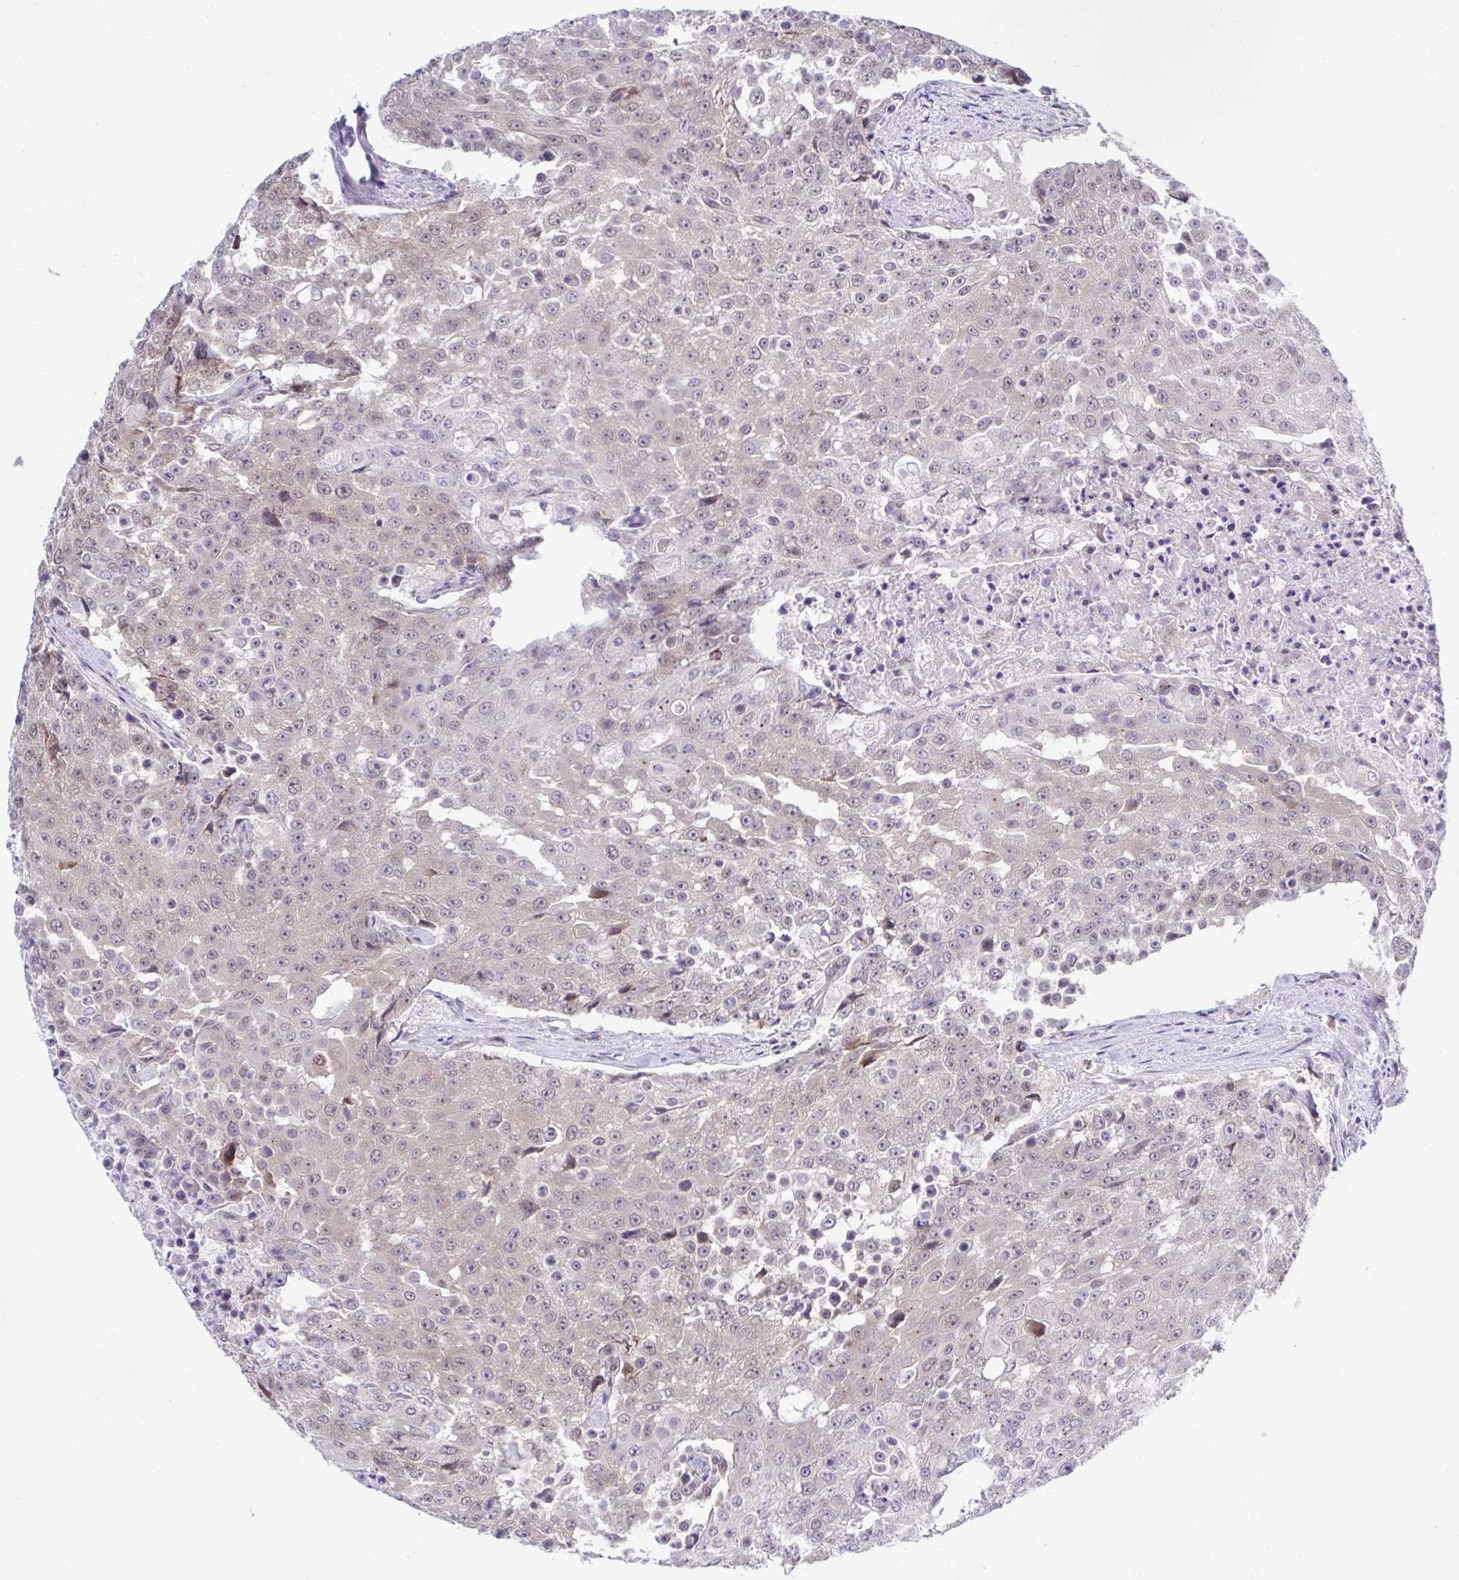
{"staining": {"intensity": "weak", "quantity": "25%-75%", "location": "cytoplasmic/membranous"}, "tissue": "urothelial cancer", "cell_type": "Tumor cells", "image_type": "cancer", "snomed": [{"axis": "morphology", "description": "Urothelial carcinoma, High grade"}, {"axis": "topography", "description": "Urinary bladder"}], "caption": "Tumor cells reveal weak cytoplasmic/membranous staining in about 25%-75% of cells in high-grade urothelial carcinoma. (DAB = brown stain, brightfield microscopy at high magnification).", "gene": "SELENON", "patient": {"sex": "female", "age": 63}}